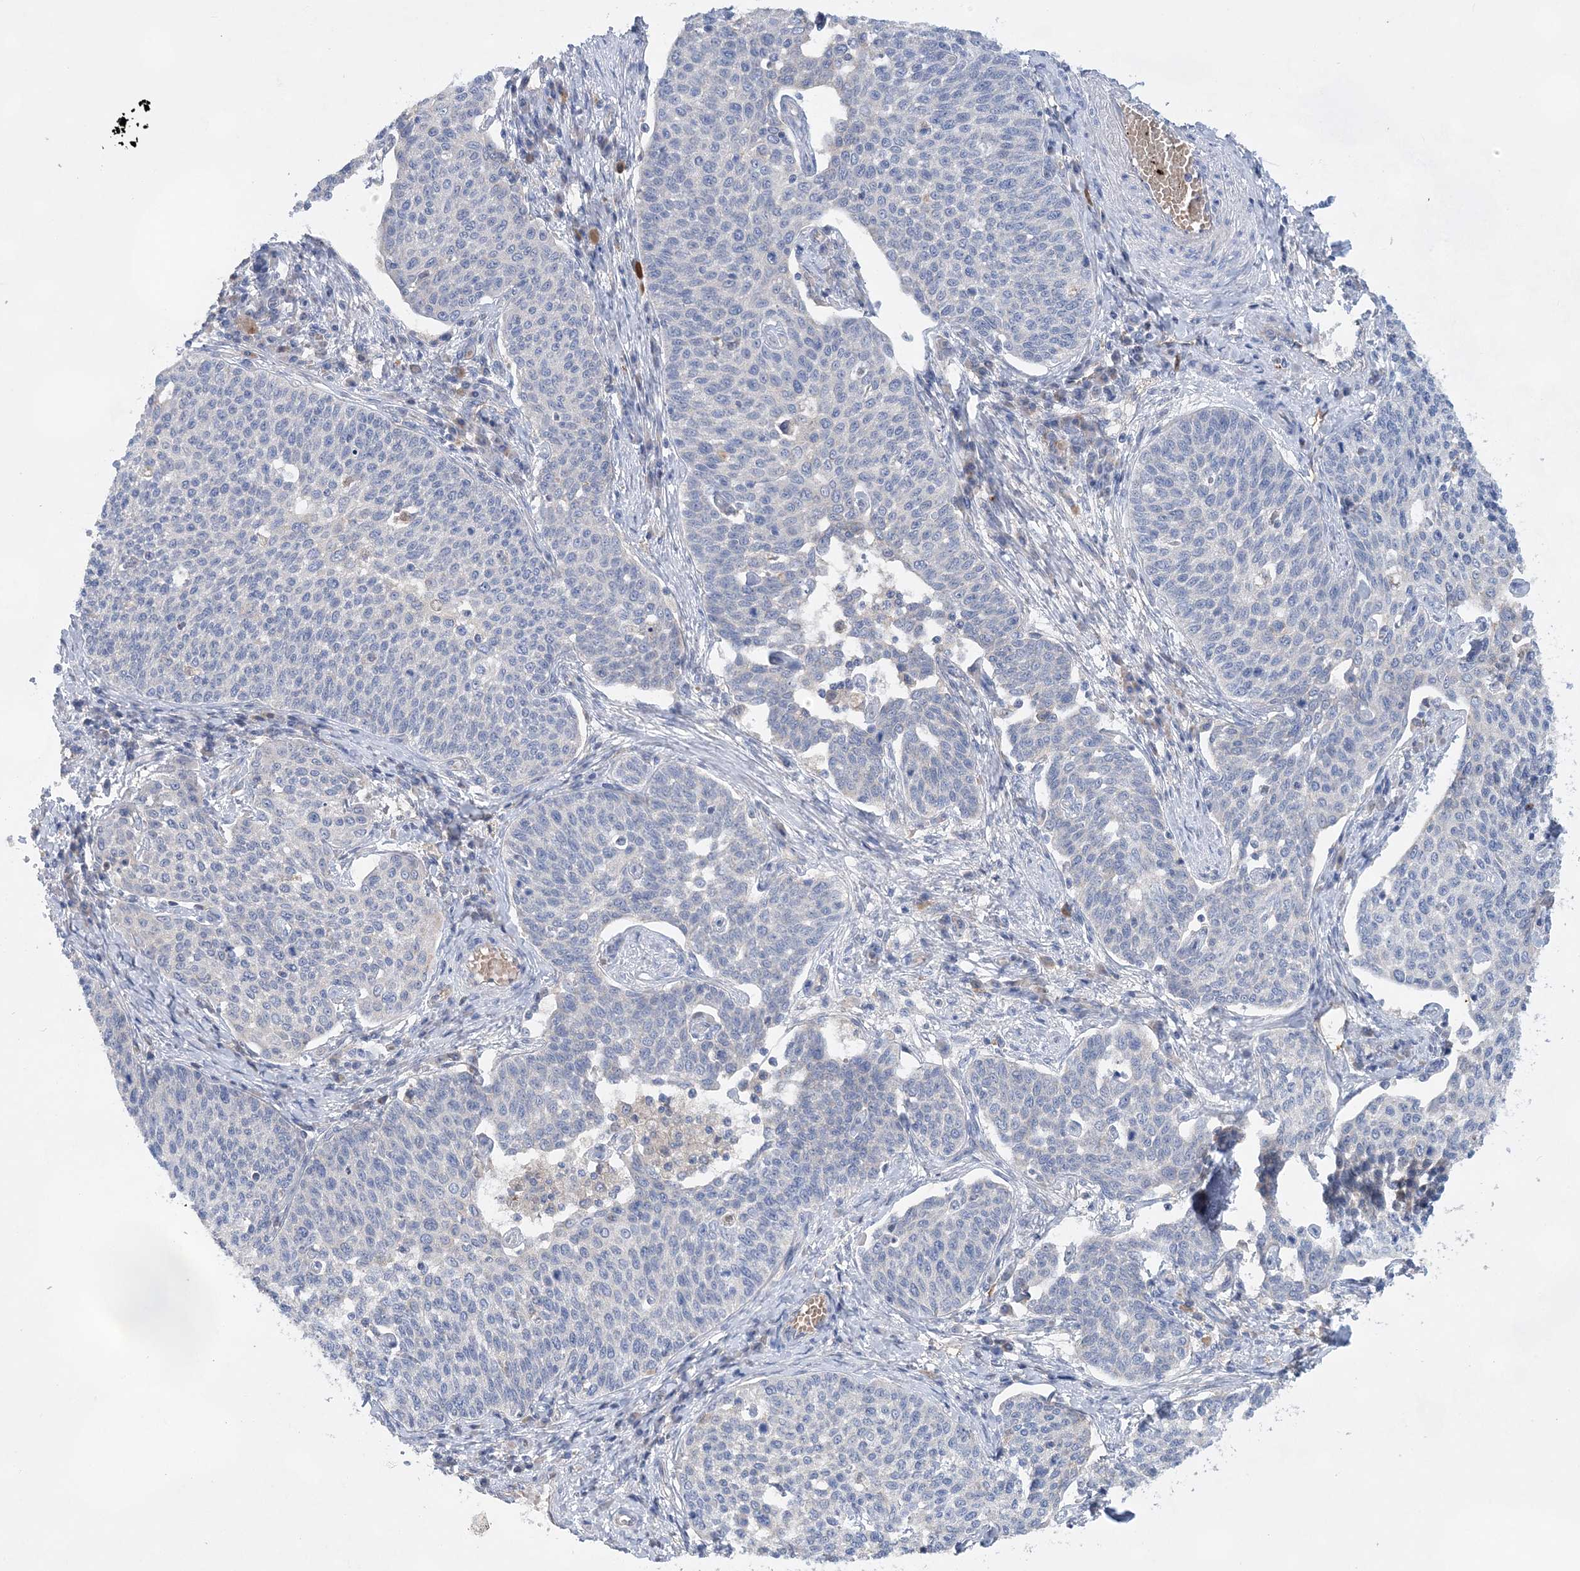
{"staining": {"intensity": "negative", "quantity": "none", "location": "none"}, "tissue": "cervical cancer", "cell_type": "Tumor cells", "image_type": "cancer", "snomed": [{"axis": "morphology", "description": "Squamous cell carcinoma, NOS"}, {"axis": "topography", "description": "Cervix"}], "caption": "This micrograph is of cervical cancer stained with immunohistochemistry (IHC) to label a protein in brown with the nuclei are counter-stained blue. There is no expression in tumor cells.", "gene": "TRAPPC13", "patient": {"sex": "female", "age": 34}}